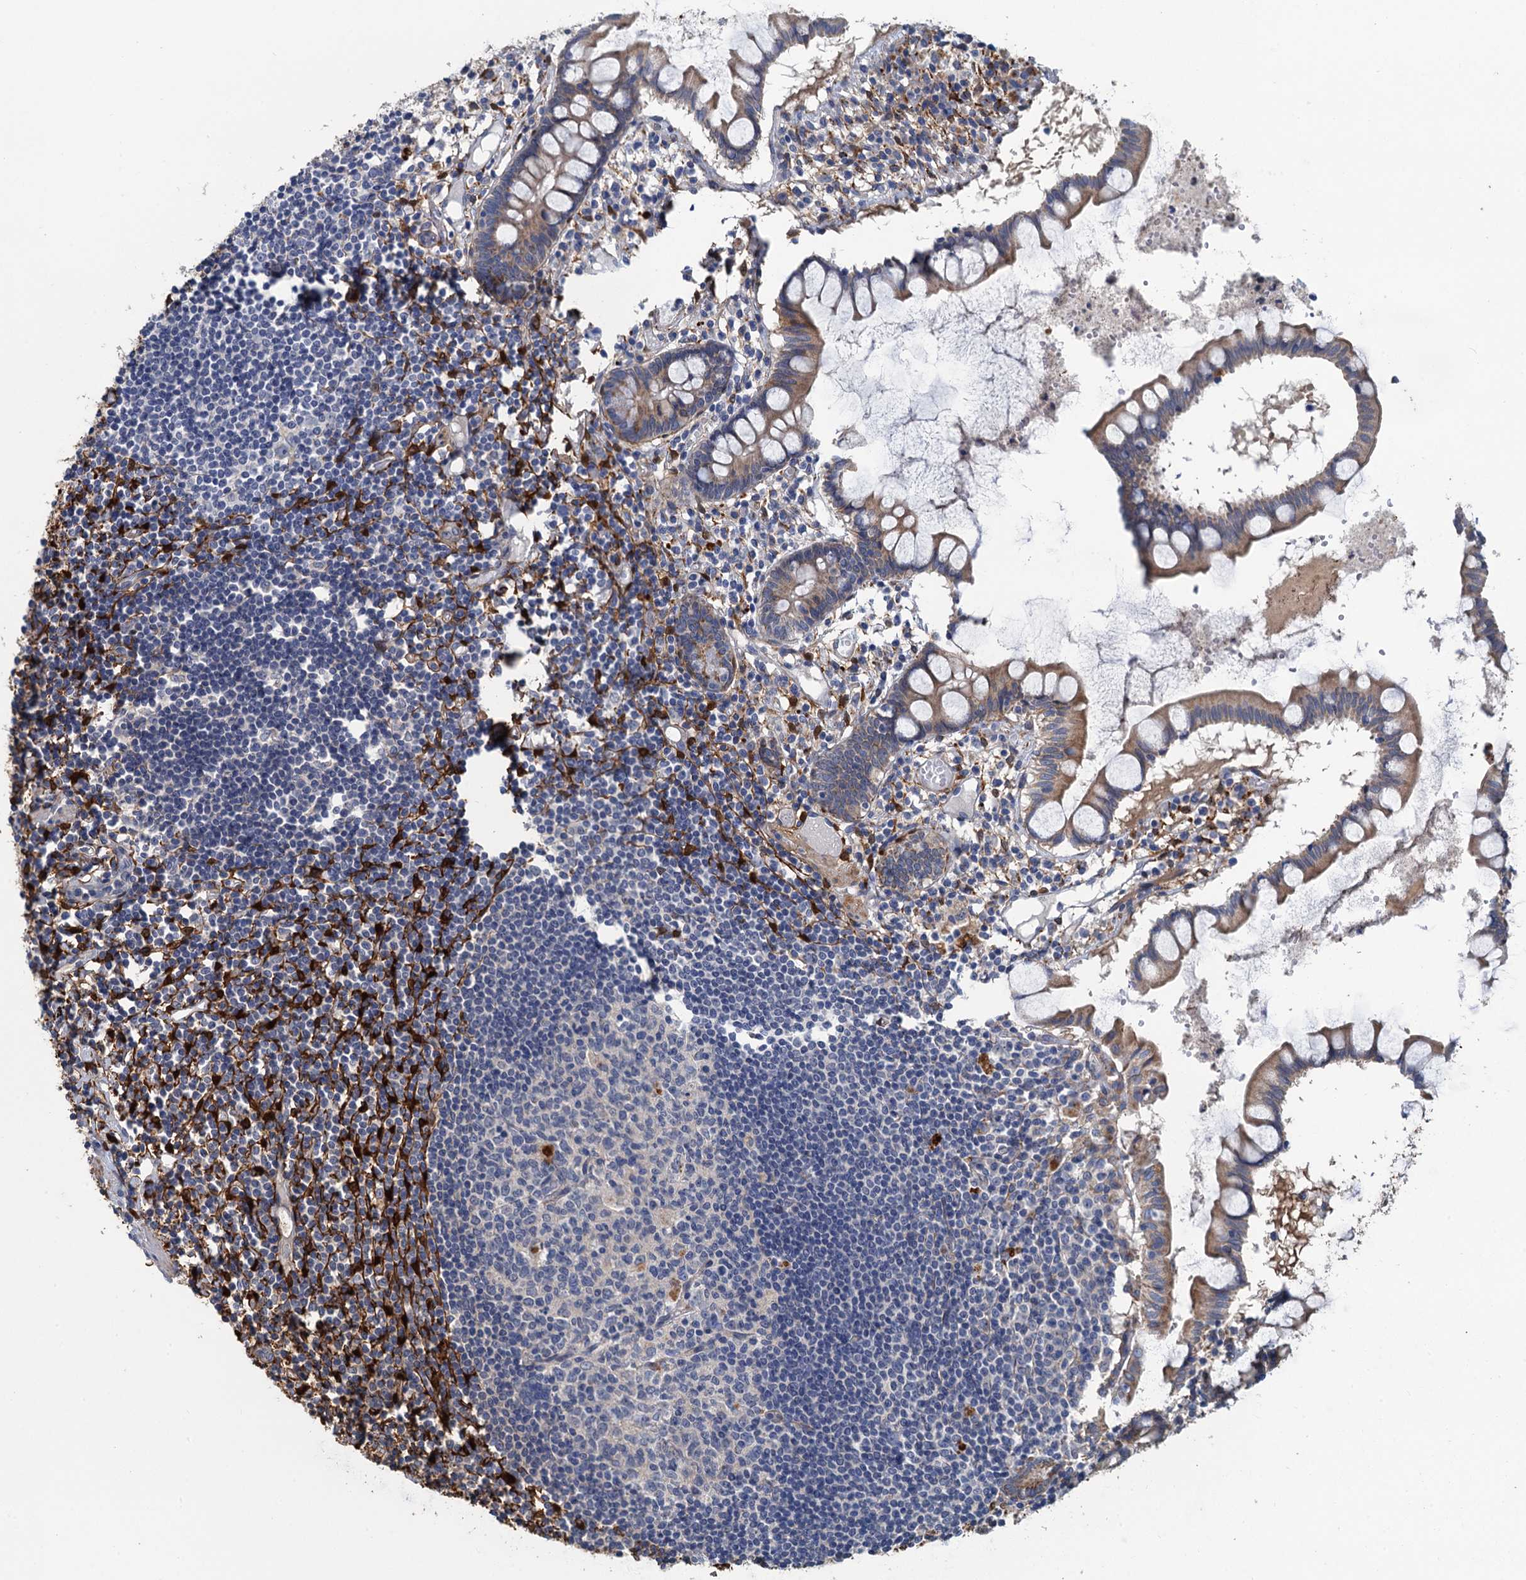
{"staining": {"intensity": "weak", "quantity": "25%-75%", "location": "cytoplasmic/membranous"}, "tissue": "colon", "cell_type": "Endothelial cells", "image_type": "normal", "snomed": [{"axis": "morphology", "description": "Normal tissue, NOS"}, {"axis": "morphology", "description": "Adenocarcinoma, NOS"}, {"axis": "topography", "description": "Colon"}], "caption": "DAB (3,3'-diaminobenzidine) immunohistochemical staining of unremarkable human colon demonstrates weak cytoplasmic/membranous protein positivity in approximately 25%-75% of endothelial cells. (Stains: DAB (3,3'-diaminobenzidine) in brown, nuclei in blue, Microscopy: brightfield microscopy at high magnification).", "gene": "POGLUT3", "patient": {"sex": "female", "age": 55}}